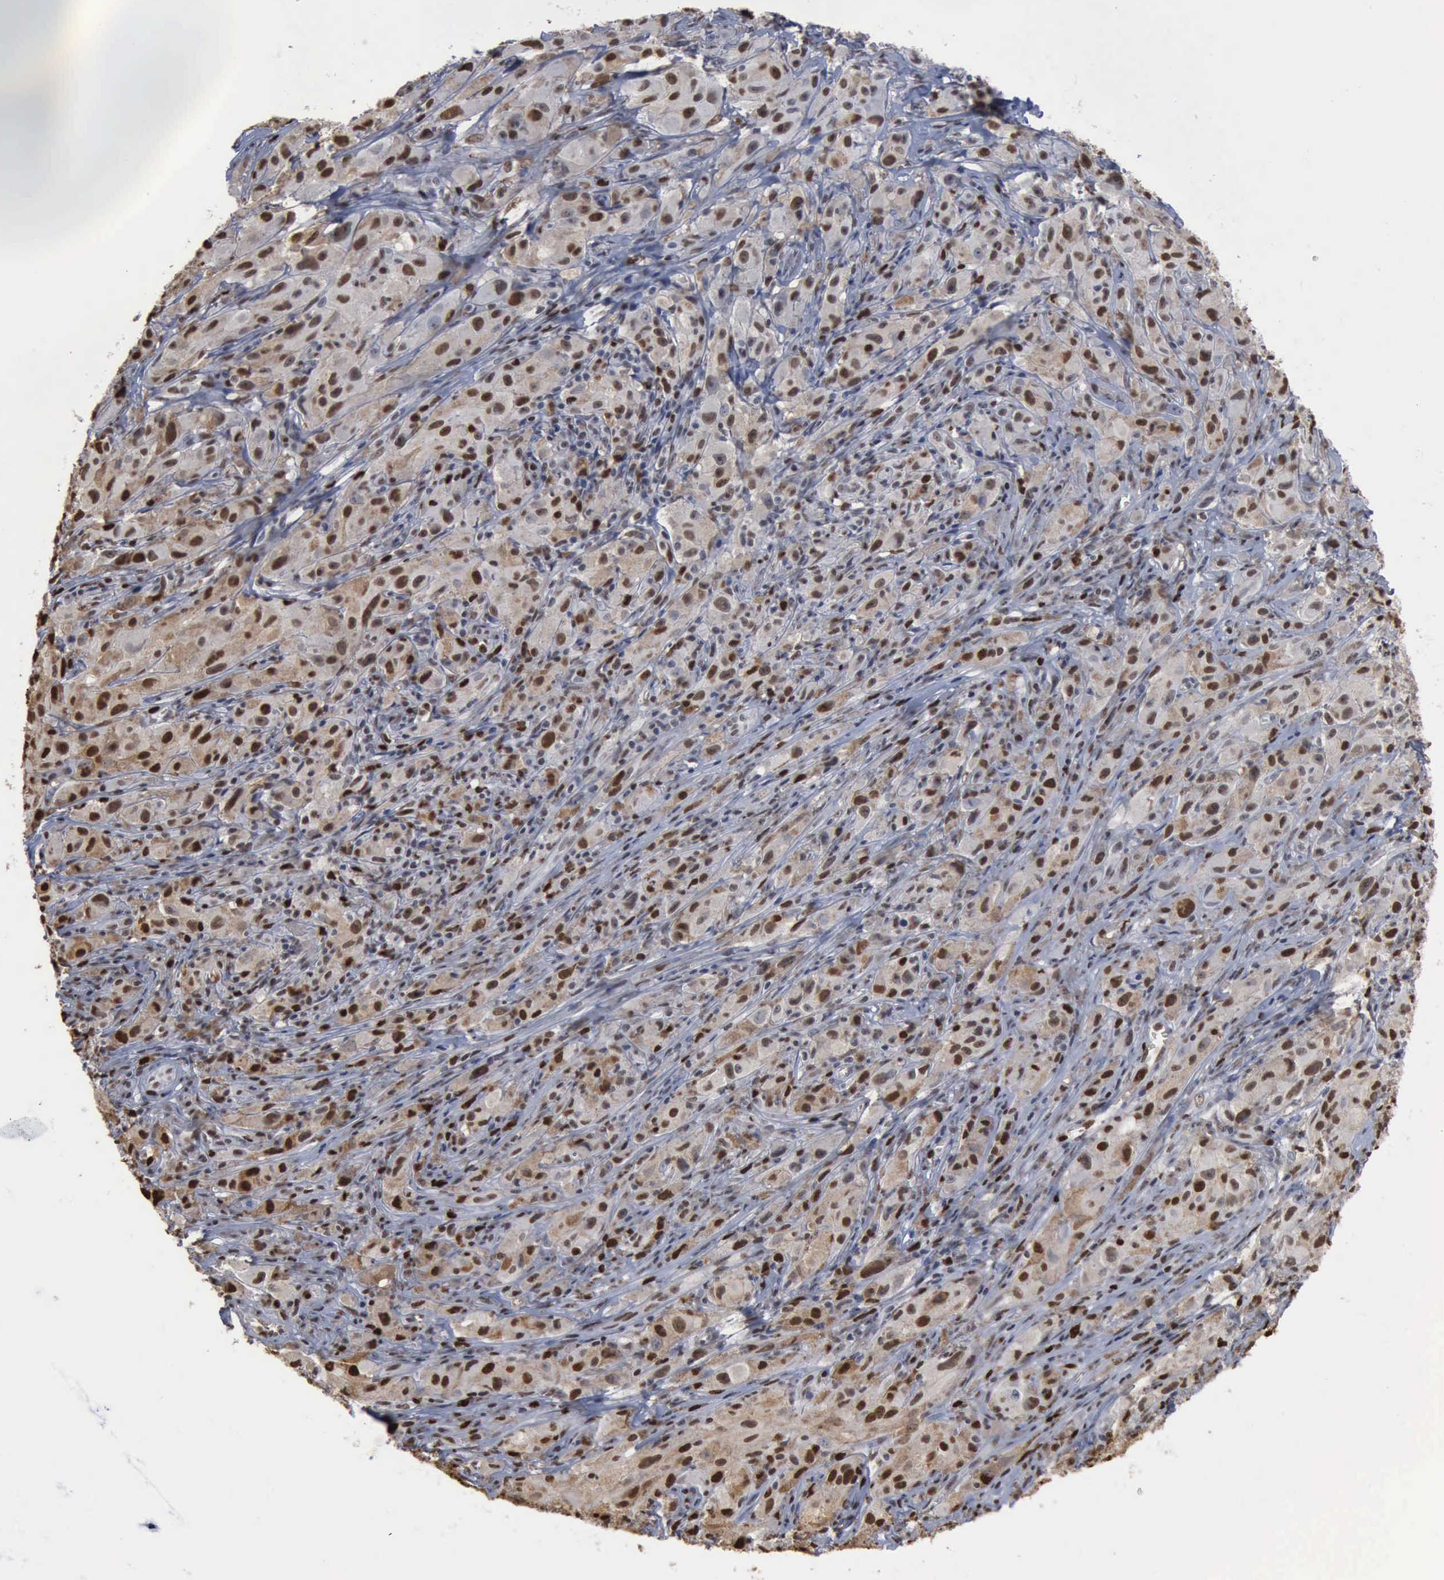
{"staining": {"intensity": "moderate", "quantity": ">75%", "location": "nuclear"}, "tissue": "melanoma", "cell_type": "Tumor cells", "image_type": "cancer", "snomed": [{"axis": "morphology", "description": "Malignant melanoma, NOS"}, {"axis": "topography", "description": "Skin"}], "caption": "Immunohistochemical staining of melanoma shows moderate nuclear protein staining in approximately >75% of tumor cells. (brown staining indicates protein expression, while blue staining denotes nuclei).", "gene": "PCNA", "patient": {"sex": "male", "age": 56}}